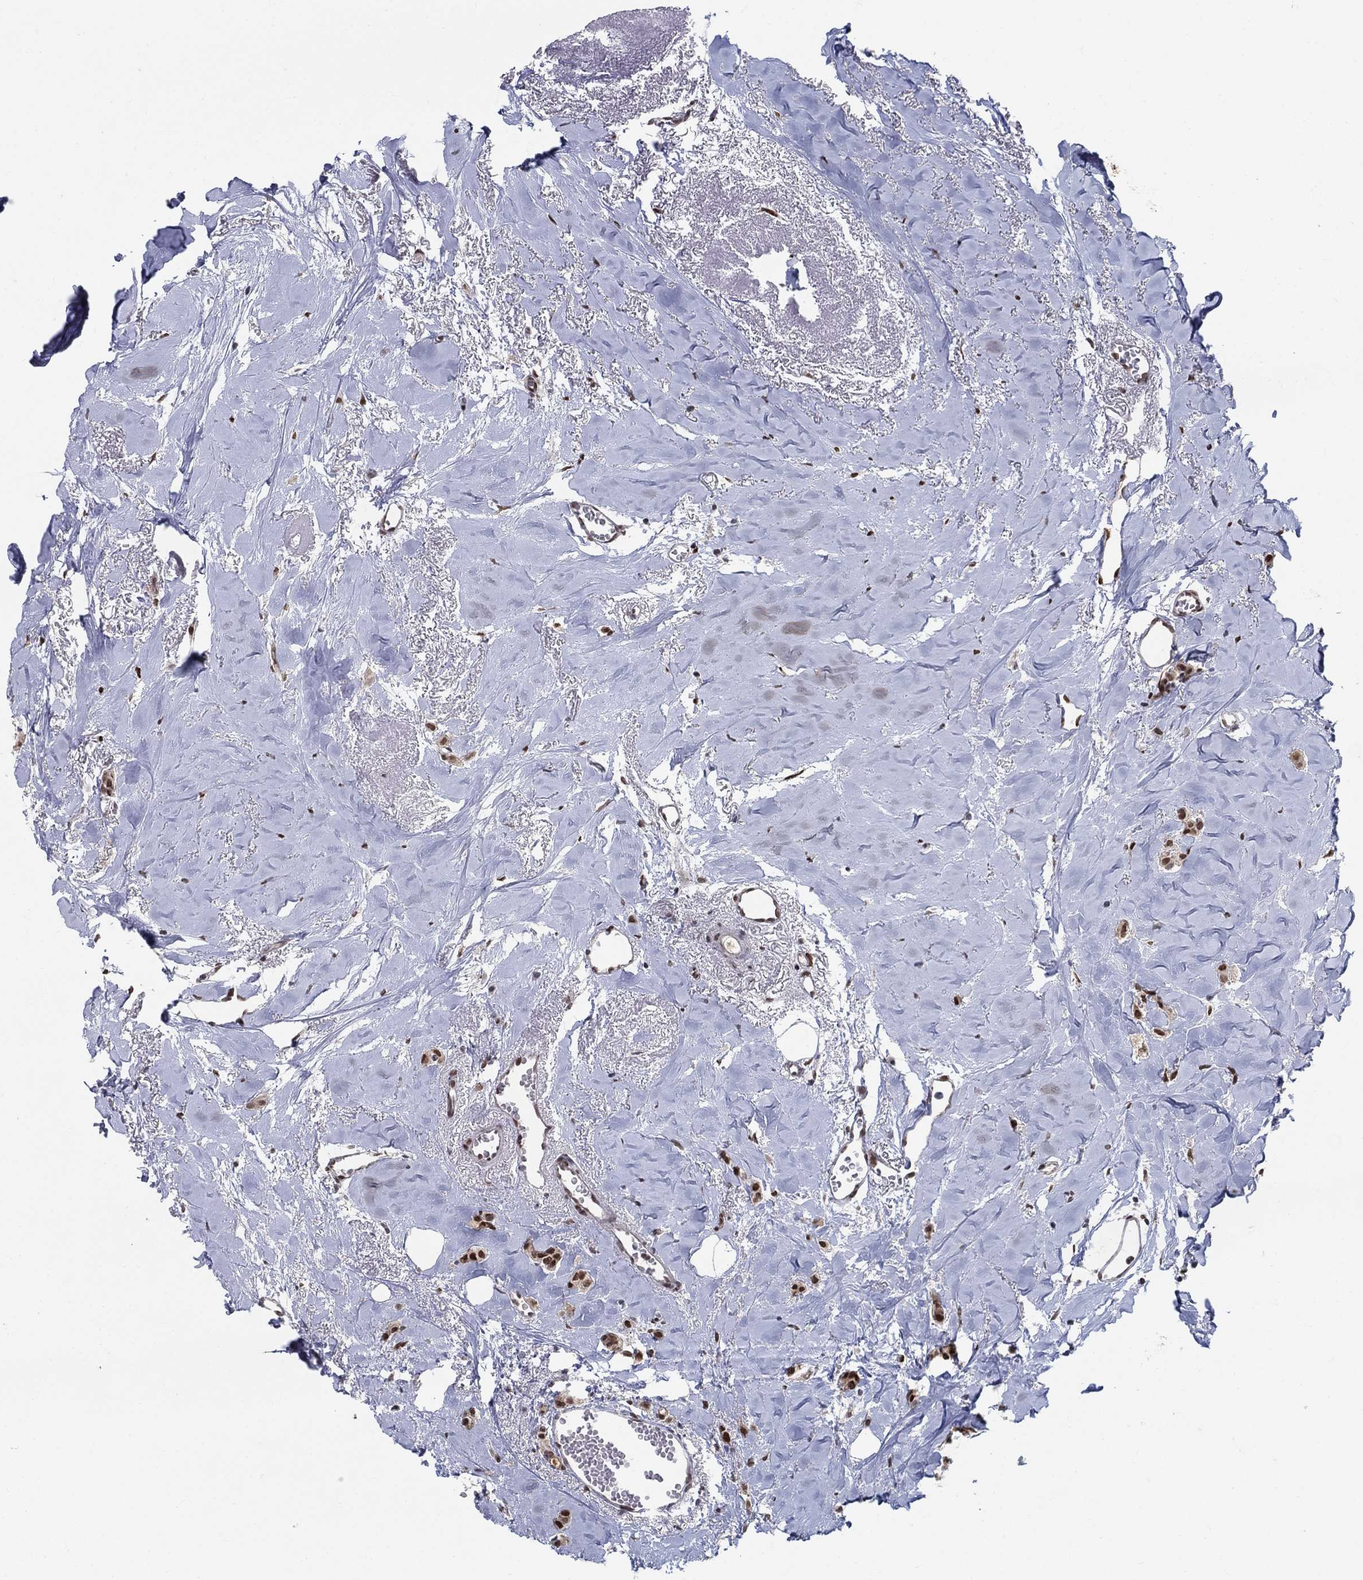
{"staining": {"intensity": "strong", "quantity": ">75%", "location": "nuclear"}, "tissue": "breast cancer", "cell_type": "Tumor cells", "image_type": "cancer", "snomed": [{"axis": "morphology", "description": "Duct carcinoma"}, {"axis": "topography", "description": "Breast"}], "caption": "Immunohistochemistry of human breast invasive ductal carcinoma reveals high levels of strong nuclear positivity in approximately >75% of tumor cells. The protein is stained brown, and the nuclei are stained in blue (DAB IHC with brightfield microscopy, high magnification).", "gene": "CENPE", "patient": {"sex": "female", "age": 85}}